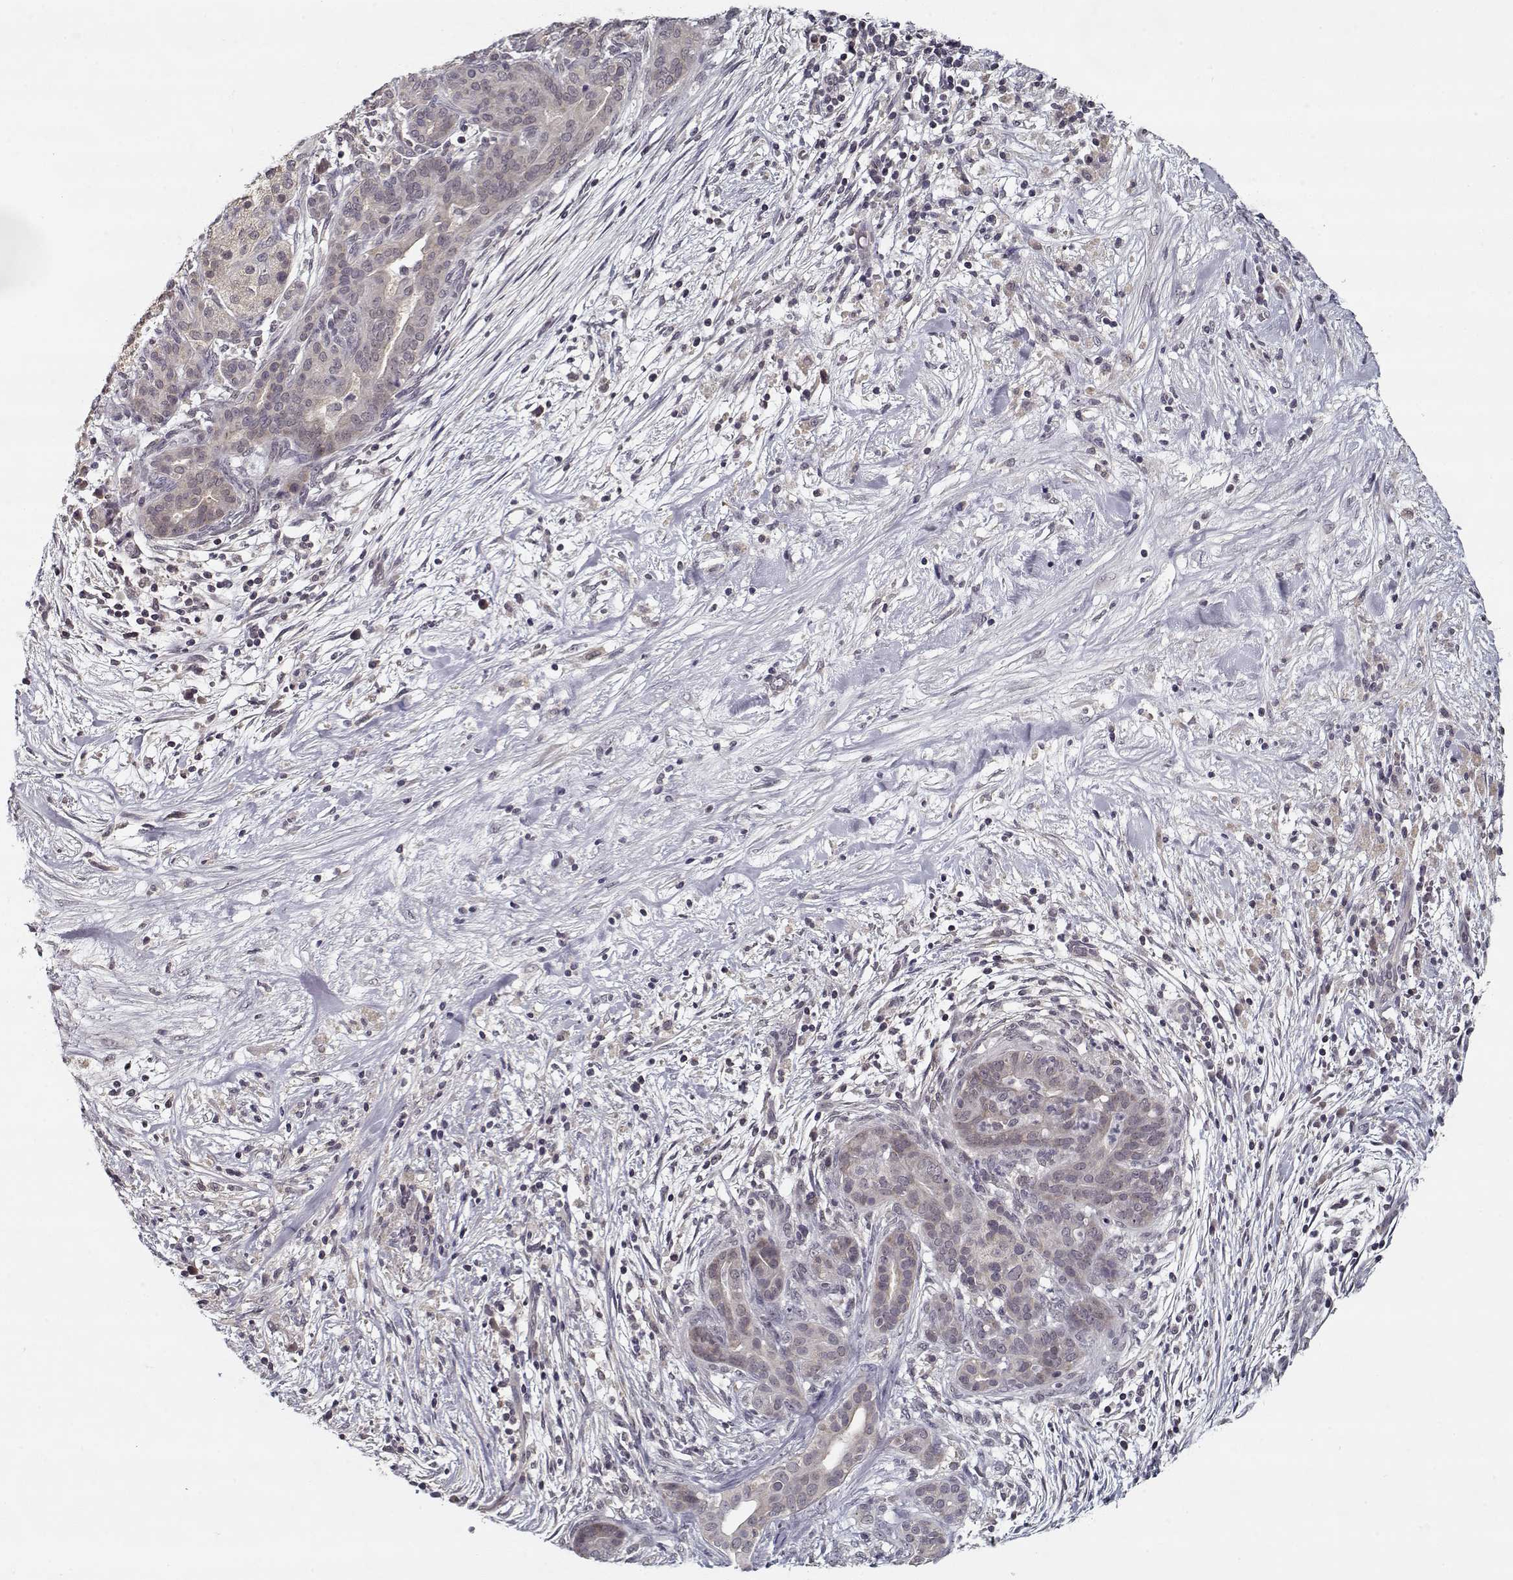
{"staining": {"intensity": "negative", "quantity": "none", "location": "none"}, "tissue": "pancreatic cancer", "cell_type": "Tumor cells", "image_type": "cancer", "snomed": [{"axis": "morphology", "description": "Adenocarcinoma, NOS"}, {"axis": "topography", "description": "Pancreas"}], "caption": "An IHC histopathology image of pancreatic adenocarcinoma is shown. There is no staining in tumor cells of pancreatic adenocarcinoma.", "gene": "TESPA1", "patient": {"sex": "male", "age": 44}}